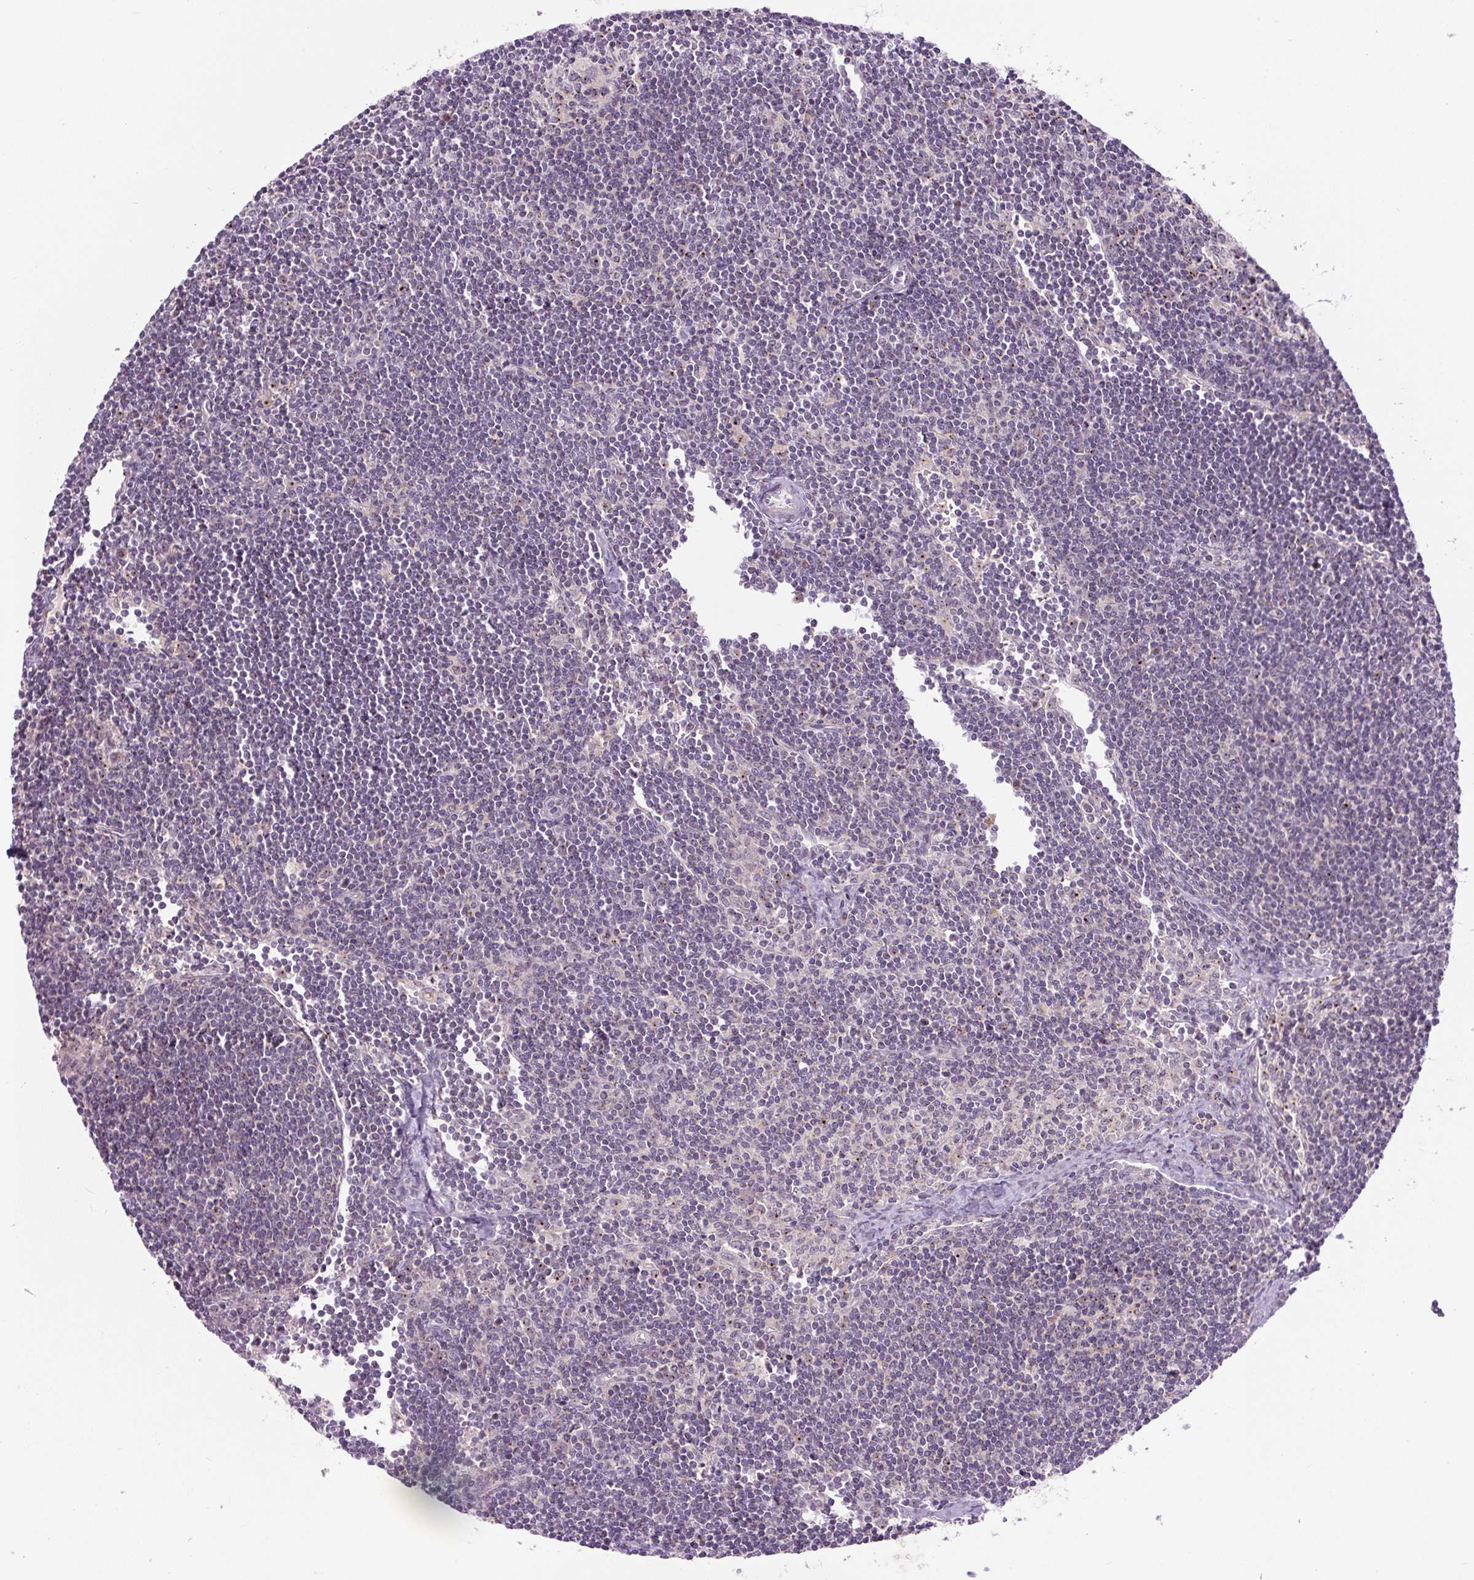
{"staining": {"intensity": "moderate", "quantity": "<25%", "location": "cytoplasmic/membranous"}, "tissue": "lymph node", "cell_type": "Non-germinal center cells", "image_type": "normal", "snomed": [{"axis": "morphology", "description": "Normal tissue, NOS"}, {"axis": "topography", "description": "Lymph node"}], "caption": "This image exhibits unremarkable lymph node stained with immunohistochemistry to label a protein in brown. The cytoplasmic/membranous of non-germinal center cells show moderate positivity for the protein. Nuclei are counter-stained blue.", "gene": "PCM1", "patient": {"sex": "female", "age": 29}}